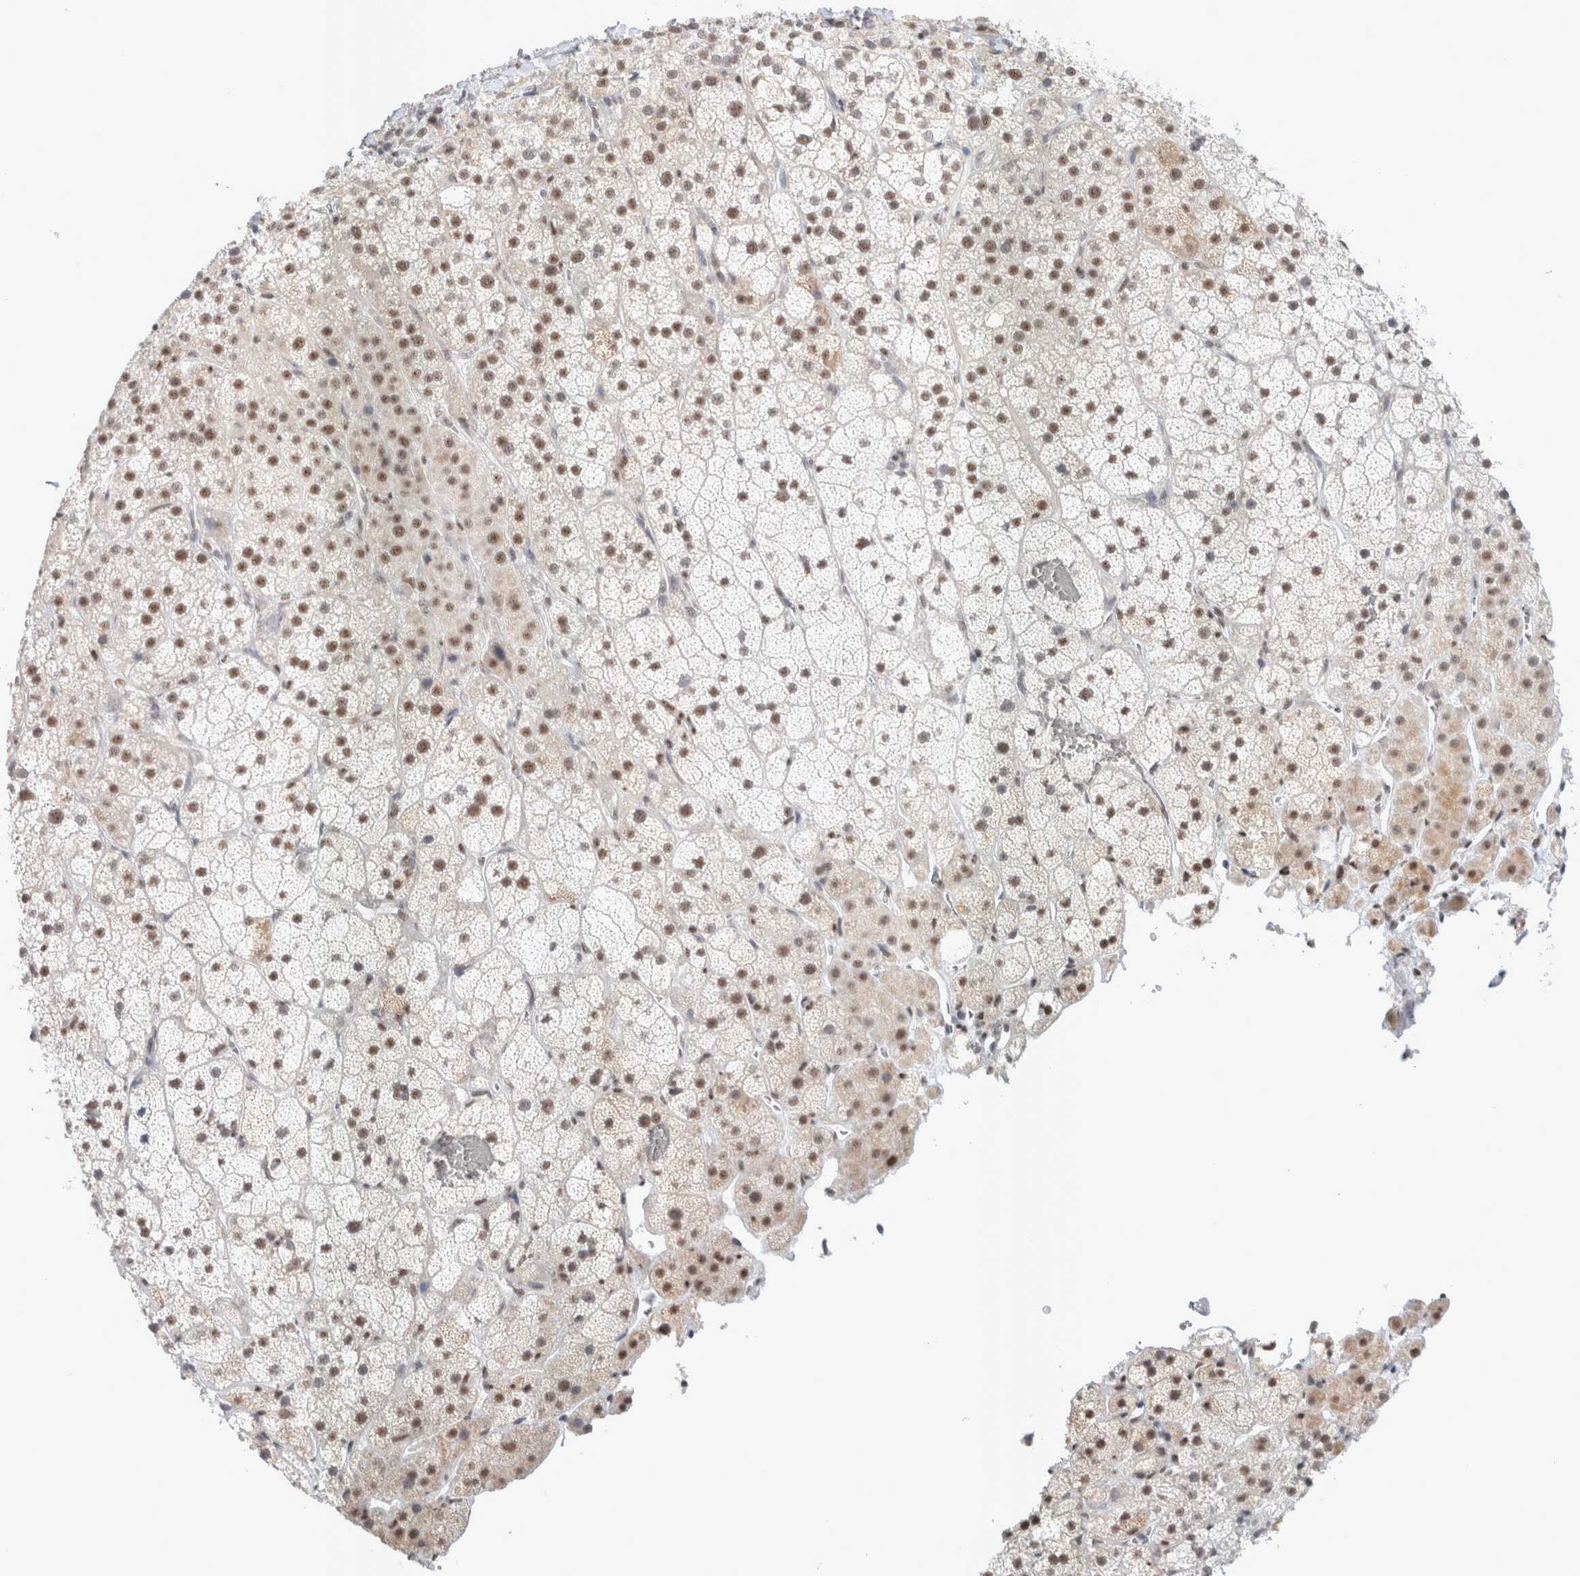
{"staining": {"intensity": "moderate", "quantity": ">75%", "location": "nuclear"}, "tissue": "adrenal gland", "cell_type": "Glandular cells", "image_type": "normal", "snomed": [{"axis": "morphology", "description": "Normal tissue, NOS"}, {"axis": "topography", "description": "Adrenal gland"}], "caption": "Adrenal gland stained for a protein reveals moderate nuclear positivity in glandular cells.", "gene": "TRMT12", "patient": {"sex": "male", "age": 57}}